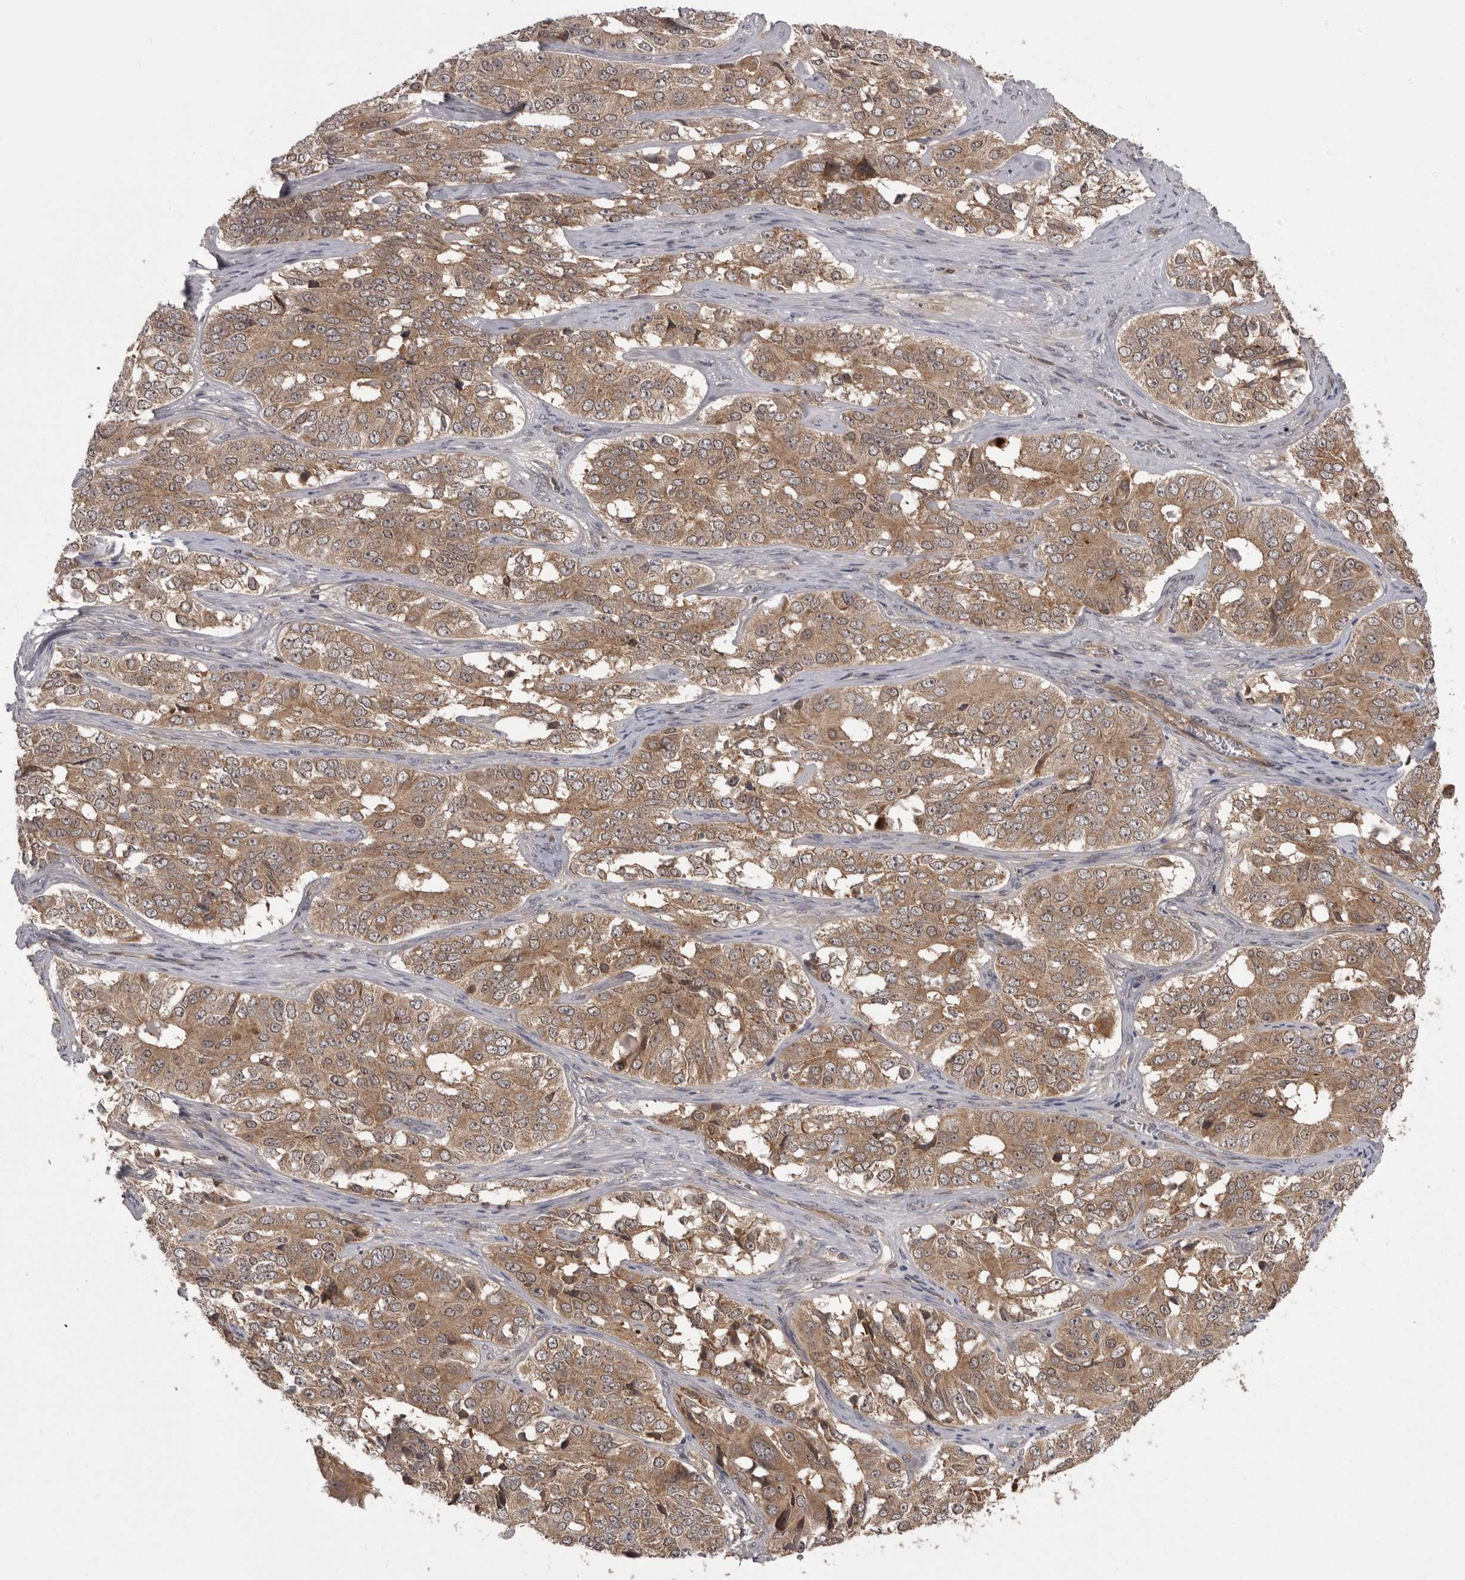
{"staining": {"intensity": "moderate", "quantity": ">75%", "location": "cytoplasmic/membranous"}, "tissue": "ovarian cancer", "cell_type": "Tumor cells", "image_type": "cancer", "snomed": [{"axis": "morphology", "description": "Carcinoma, endometroid"}, {"axis": "topography", "description": "Ovary"}], "caption": "A brown stain shows moderate cytoplasmic/membranous staining of a protein in human ovarian cancer tumor cells.", "gene": "STK24", "patient": {"sex": "female", "age": 51}}